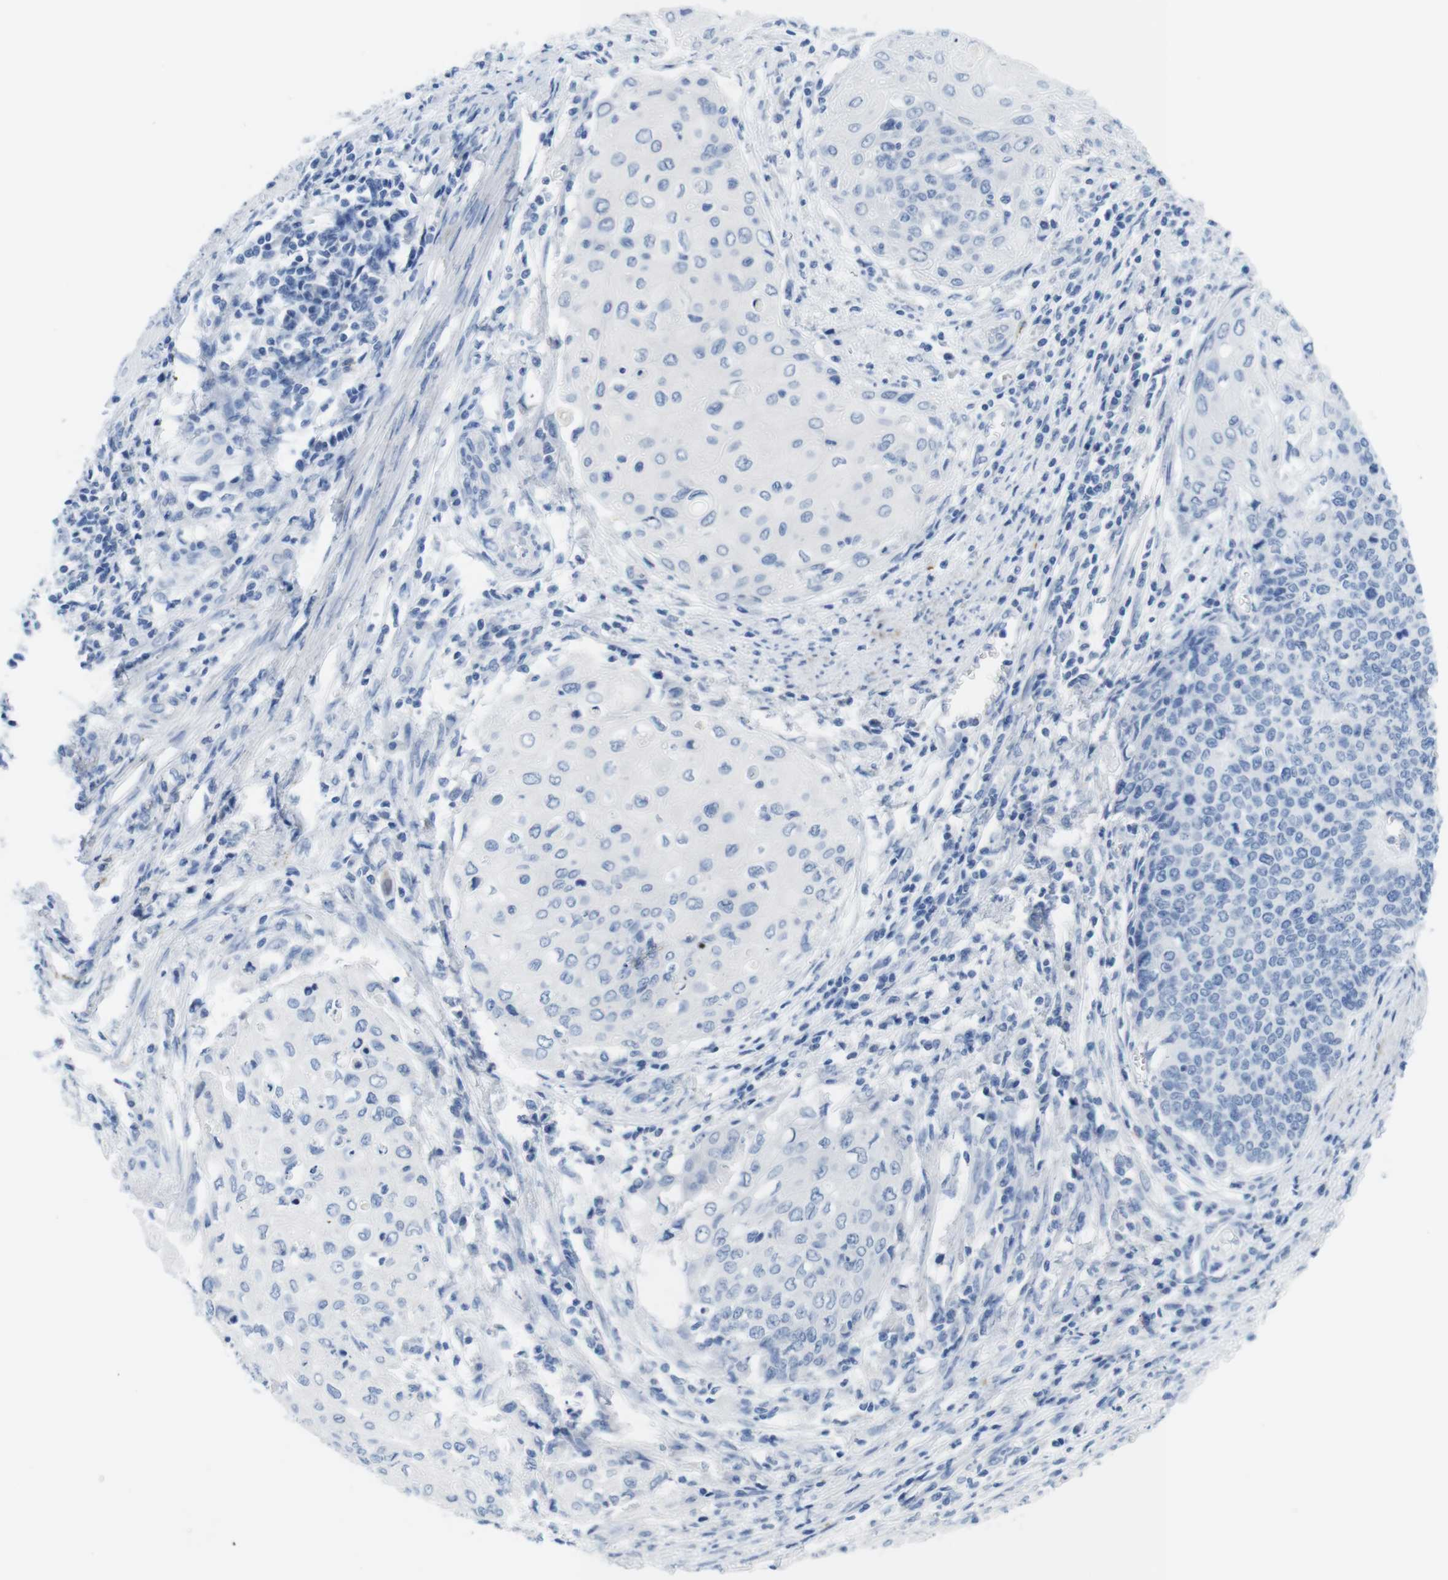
{"staining": {"intensity": "negative", "quantity": "none", "location": "none"}, "tissue": "cervical cancer", "cell_type": "Tumor cells", "image_type": "cancer", "snomed": [{"axis": "morphology", "description": "Squamous cell carcinoma, NOS"}, {"axis": "topography", "description": "Cervix"}], "caption": "High power microscopy micrograph of an IHC histopathology image of cervical cancer (squamous cell carcinoma), revealing no significant staining in tumor cells.", "gene": "MAP6", "patient": {"sex": "female", "age": 39}}